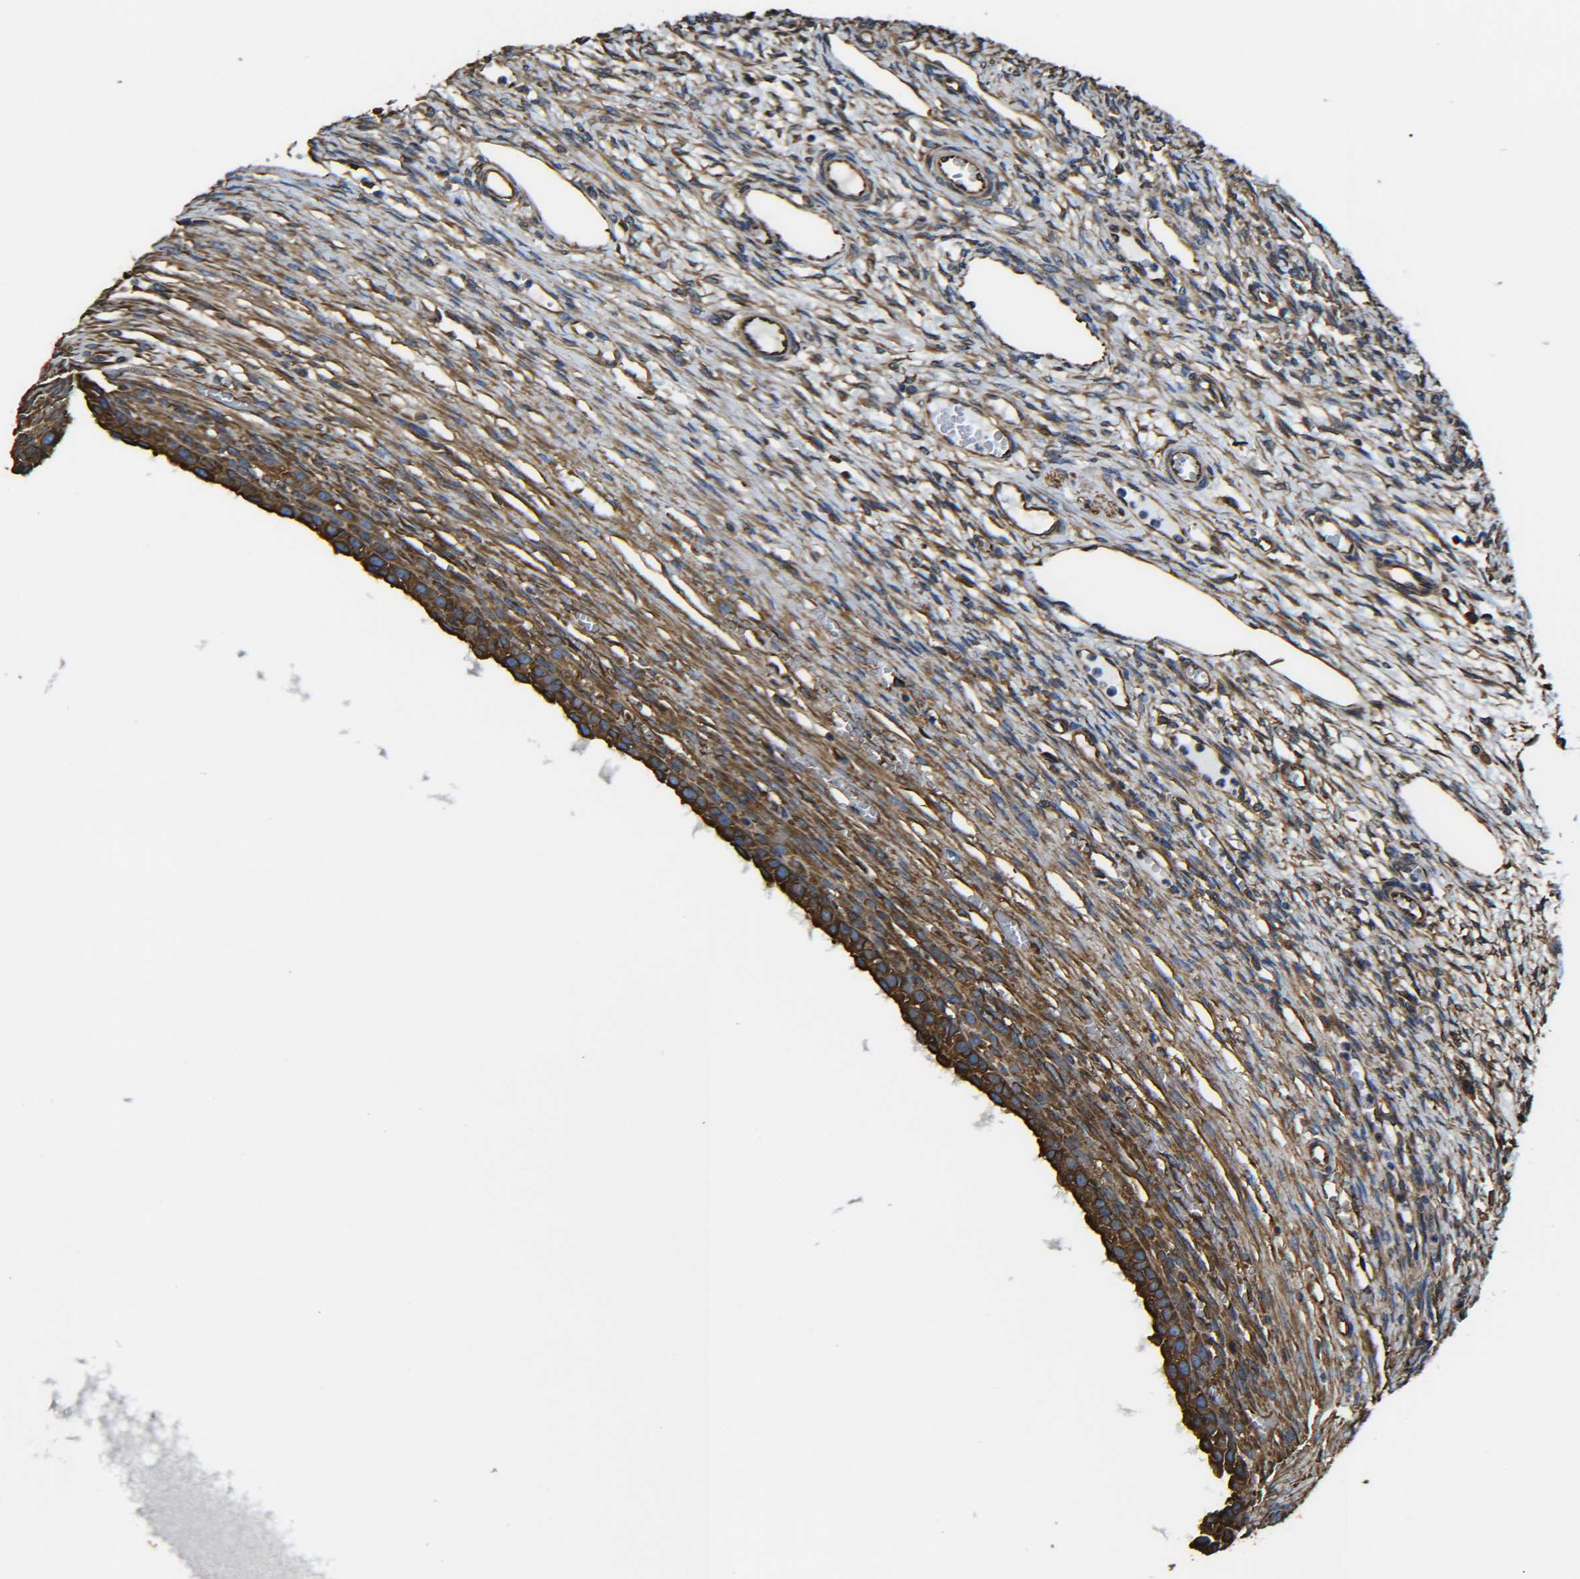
{"staining": {"intensity": "moderate", "quantity": ">75%", "location": "cytoplasmic/membranous"}, "tissue": "ovary", "cell_type": "Ovarian stroma cells", "image_type": "normal", "snomed": [{"axis": "morphology", "description": "Normal tissue, NOS"}, {"axis": "topography", "description": "Ovary"}], "caption": "High-power microscopy captured an IHC photomicrograph of normal ovary, revealing moderate cytoplasmic/membranous positivity in about >75% of ovarian stroma cells.", "gene": "TUBB", "patient": {"sex": "female", "age": 33}}